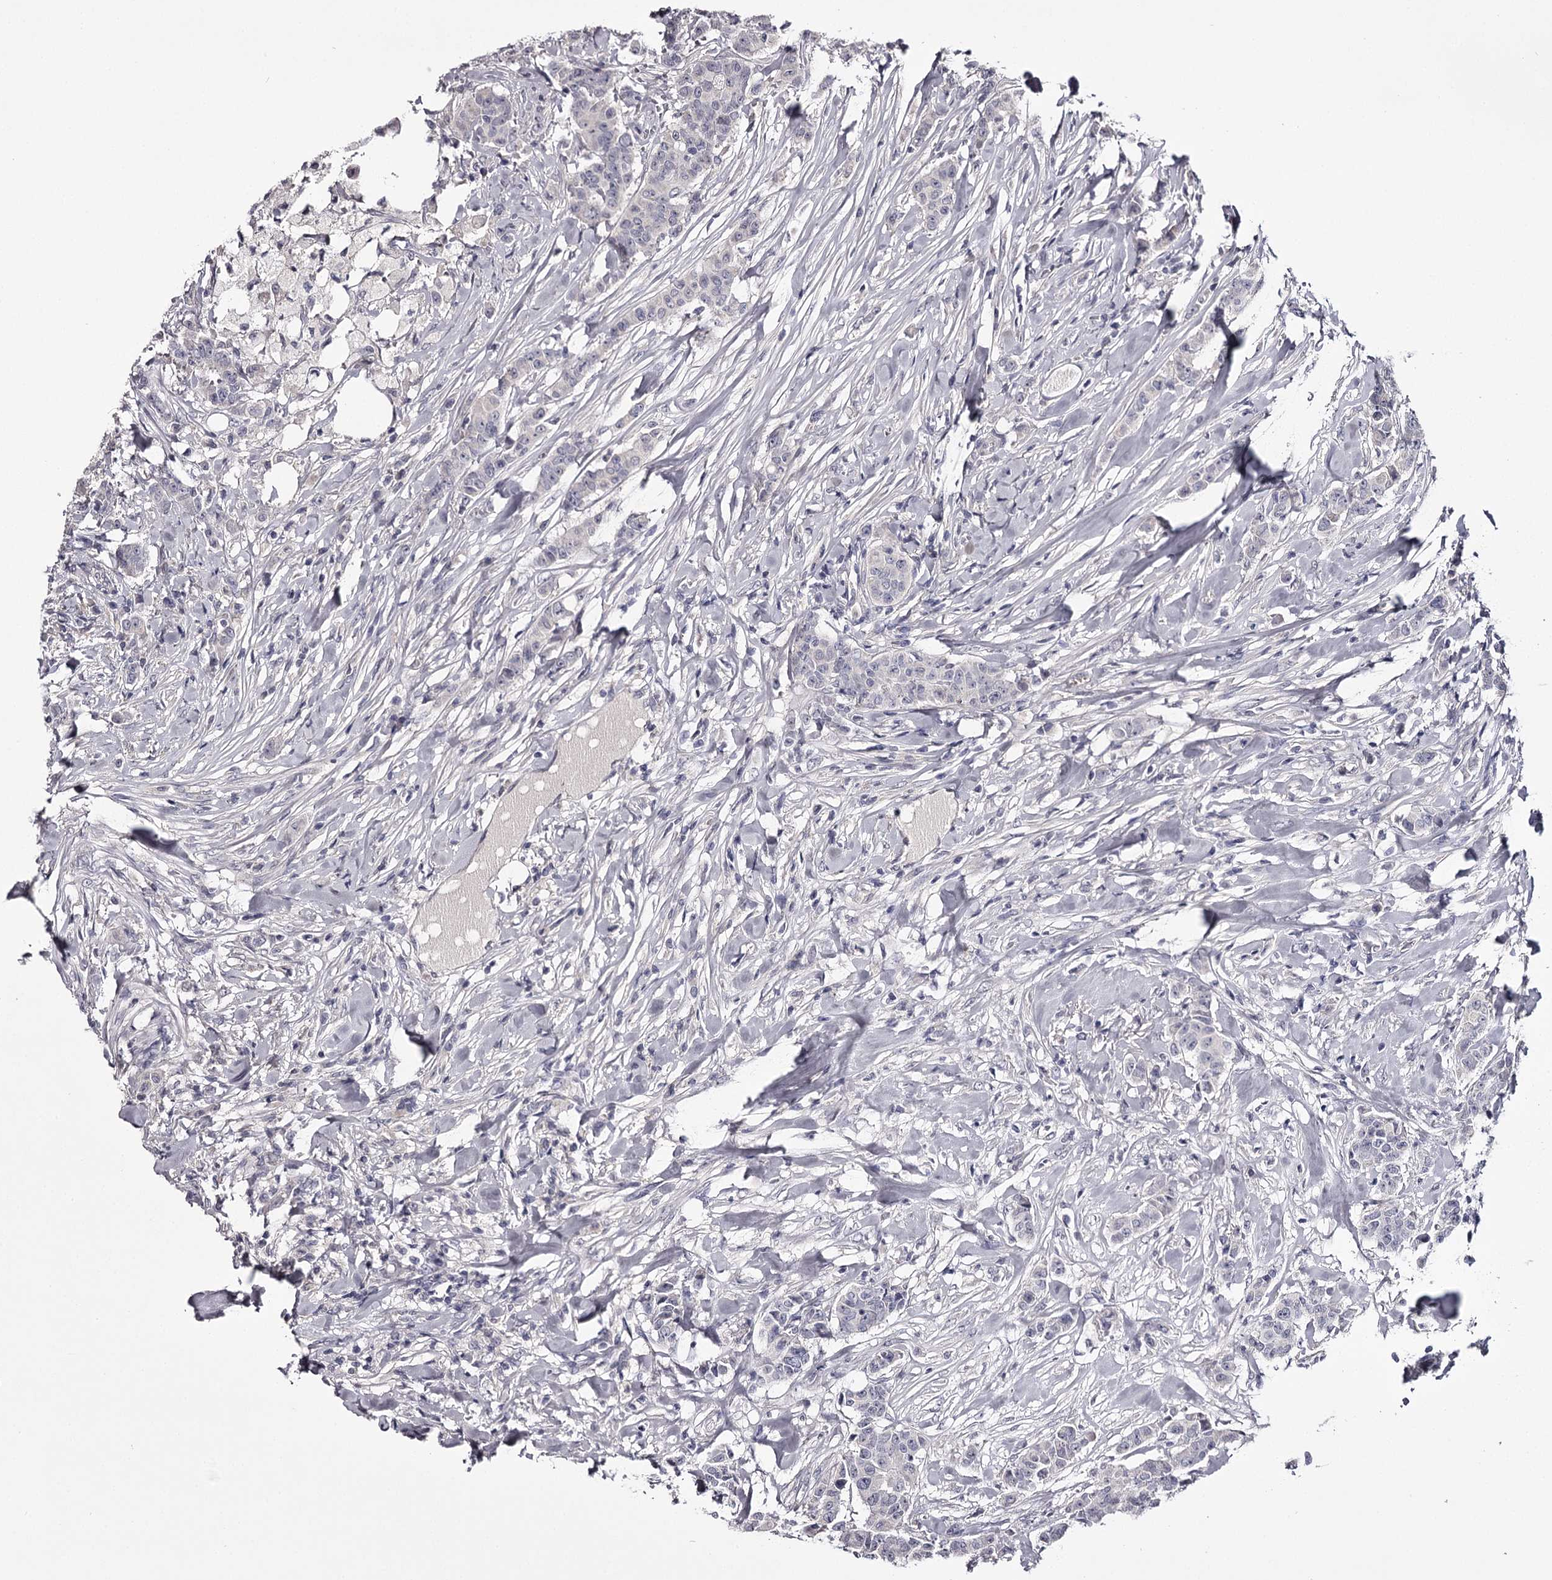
{"staining": {"intensity": "negative", "quantity": "none", "location": "none"}, "tissue": "breast cancer", "cell_type": "Tumor cells", "image_type": "cancer", "snomed": [{"axis": "morphology", "description": "Duct carcinoma"}, {"axis": "topography", "description": "Breast"}], "caption": "Image shows no significant protein expression in tumor cells of breast cancer.", "gene": "PRM2", "patient": {"sex": "female", "age": 40}}